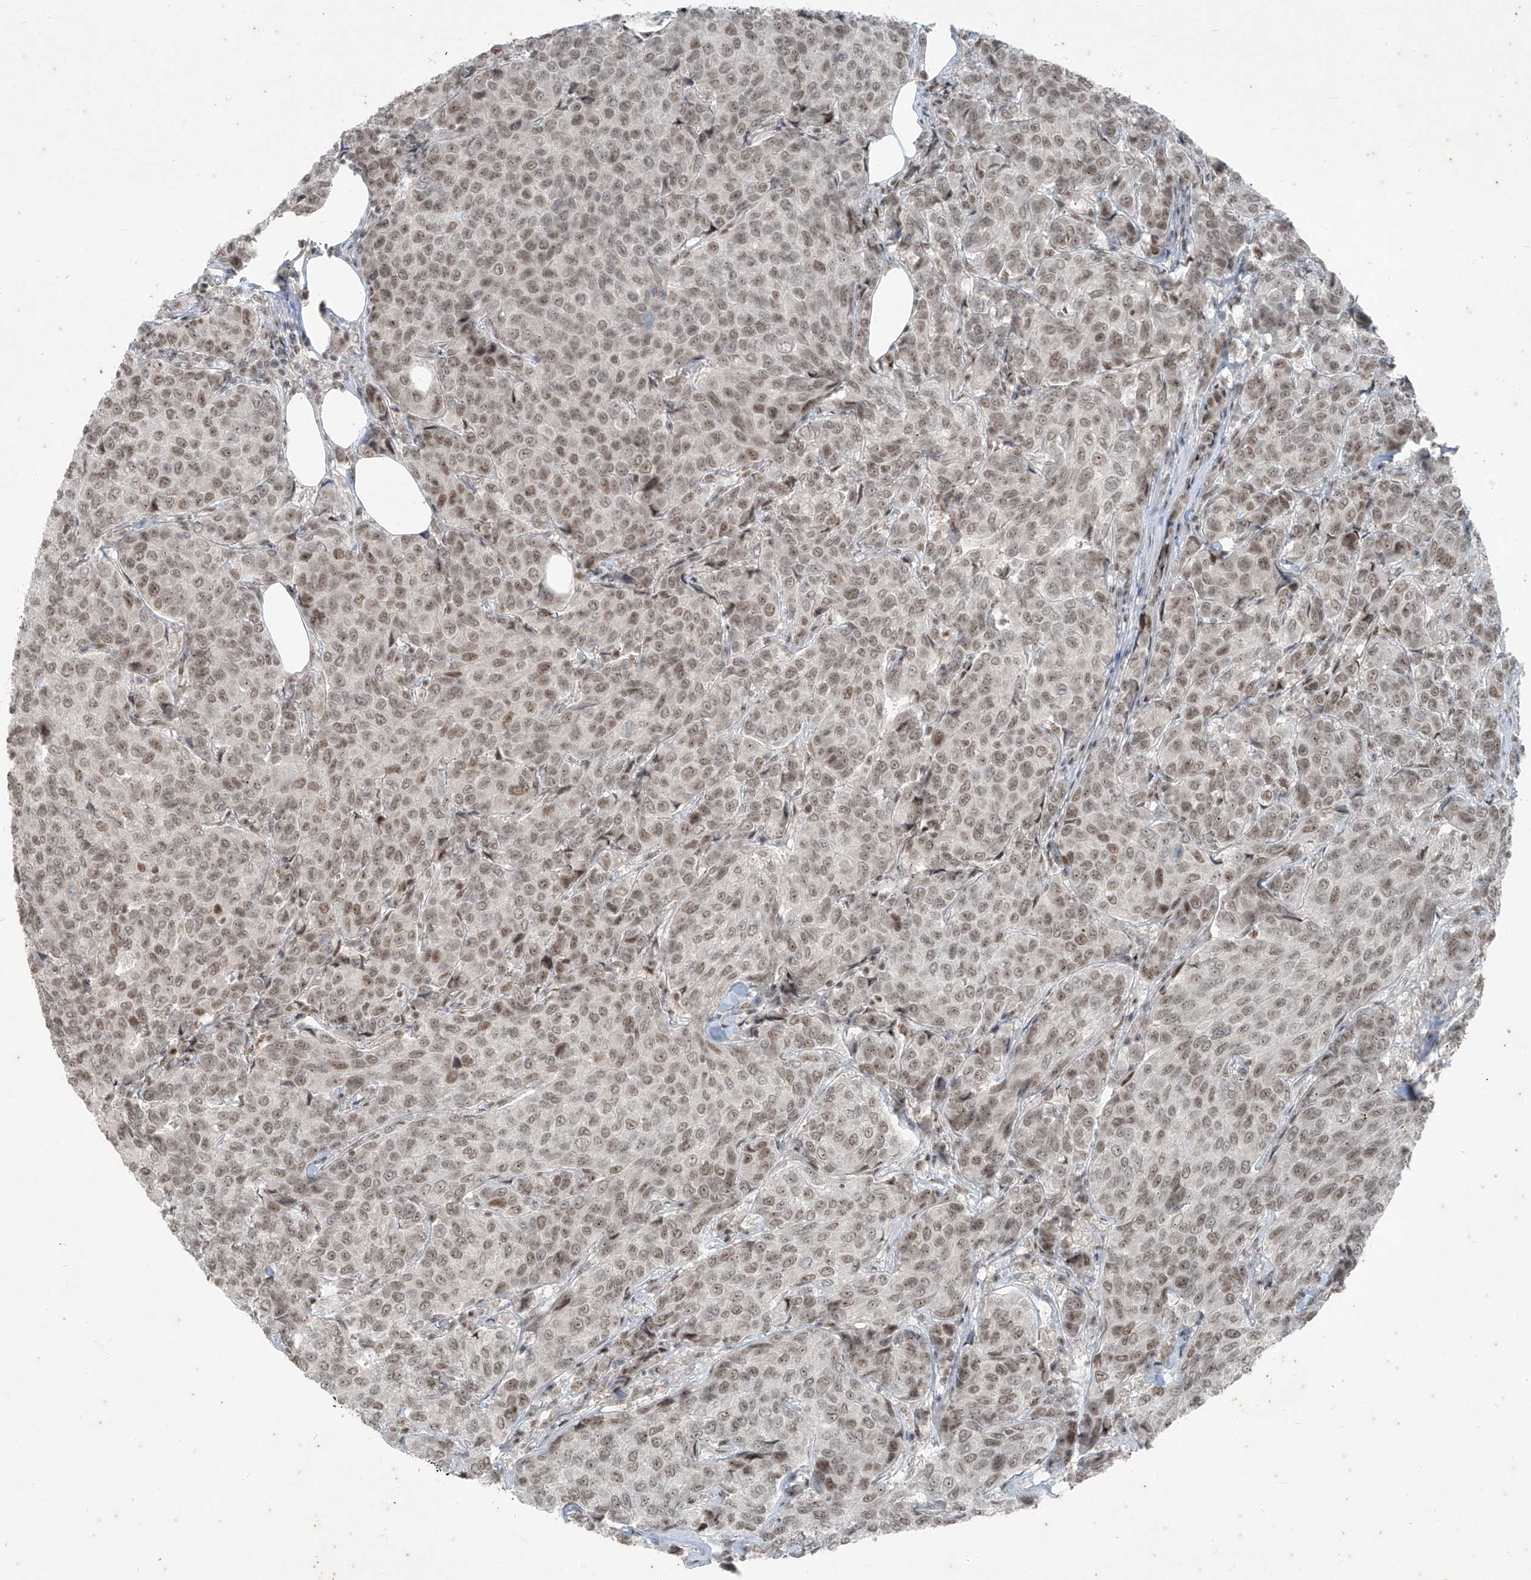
{"staining": {"intensity": "moderate", "quantity": ">75%", "location": "nuclear"}, "tissue": "breast cancer", "cell_type": "Tumor cells", "image_type": "cancer", "snomed": [{"axis": "morphology", "description": "Duct carcinoma"}, {"axis": "topography", "description": "Breast"}], "caption": "DAB immunohistochemical staining of breast cancer (invasive ductal carcinoma) displays moderate nuclear protein staining in about >75% of tumor cells.", "gene": "ZNF354B", "patient": {"sex": "female", "age": 55}}